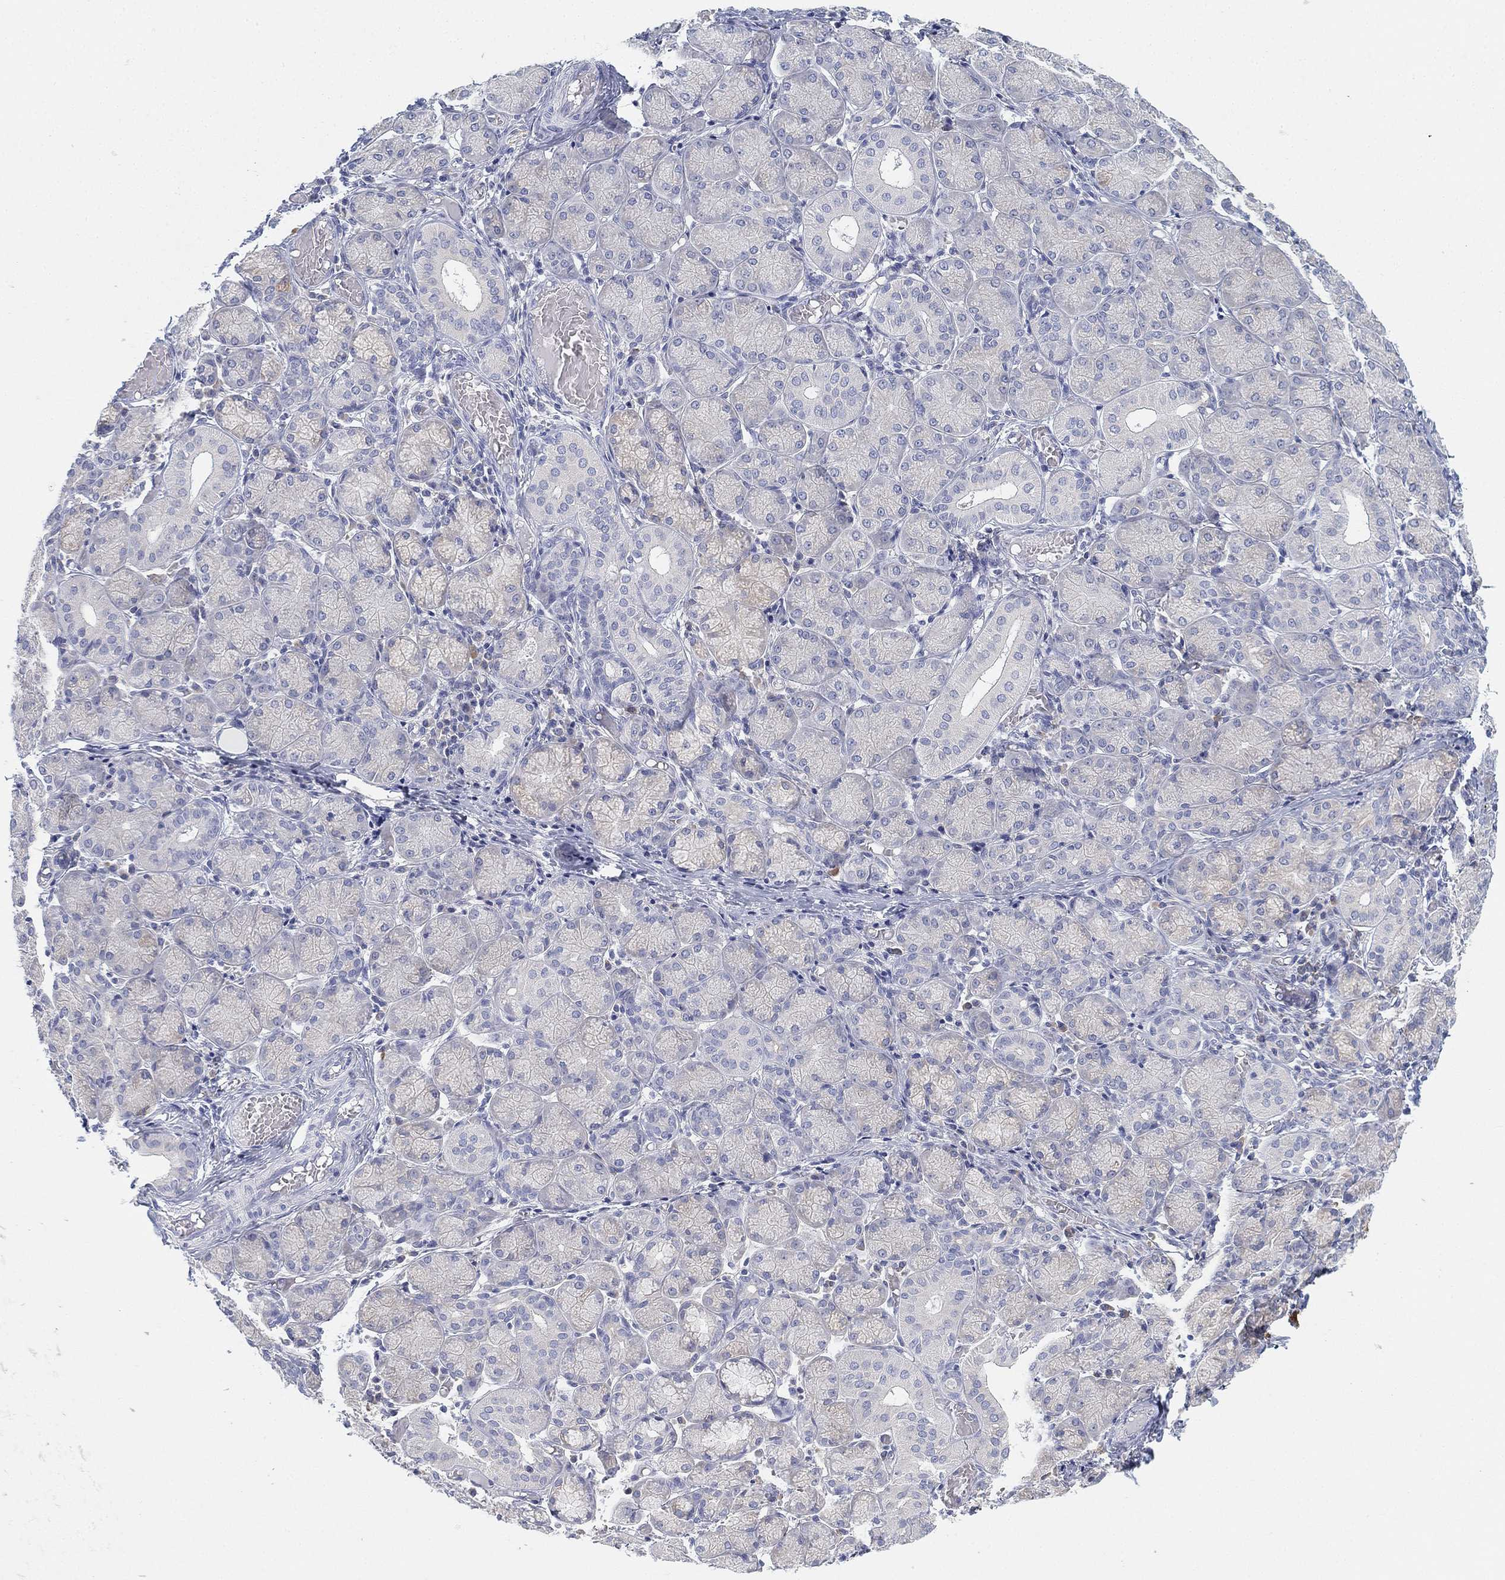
{"staining": {"intensity": "negative", "quantity": "none", "location": "none"}, "tissue": "salivary gland", "cell_type": "Glandular cells", "image_type": "normal", "snomed": [{"axis": "morphology", "description": "Normal tissue, NOS"}, {"axis": "topography", "description": "Salivary gland"}, {"axis": "topography", "description": "Peripheral nerve tissue"}], "caption": "Histopathology image shows no protein expression in glandular cells of normal salivary gland. (DAB (3,3'-diaminobenzidine) IHC, high magnification).", "gene": "GCNA", "patient": {"sex": "female", "age": 24}}